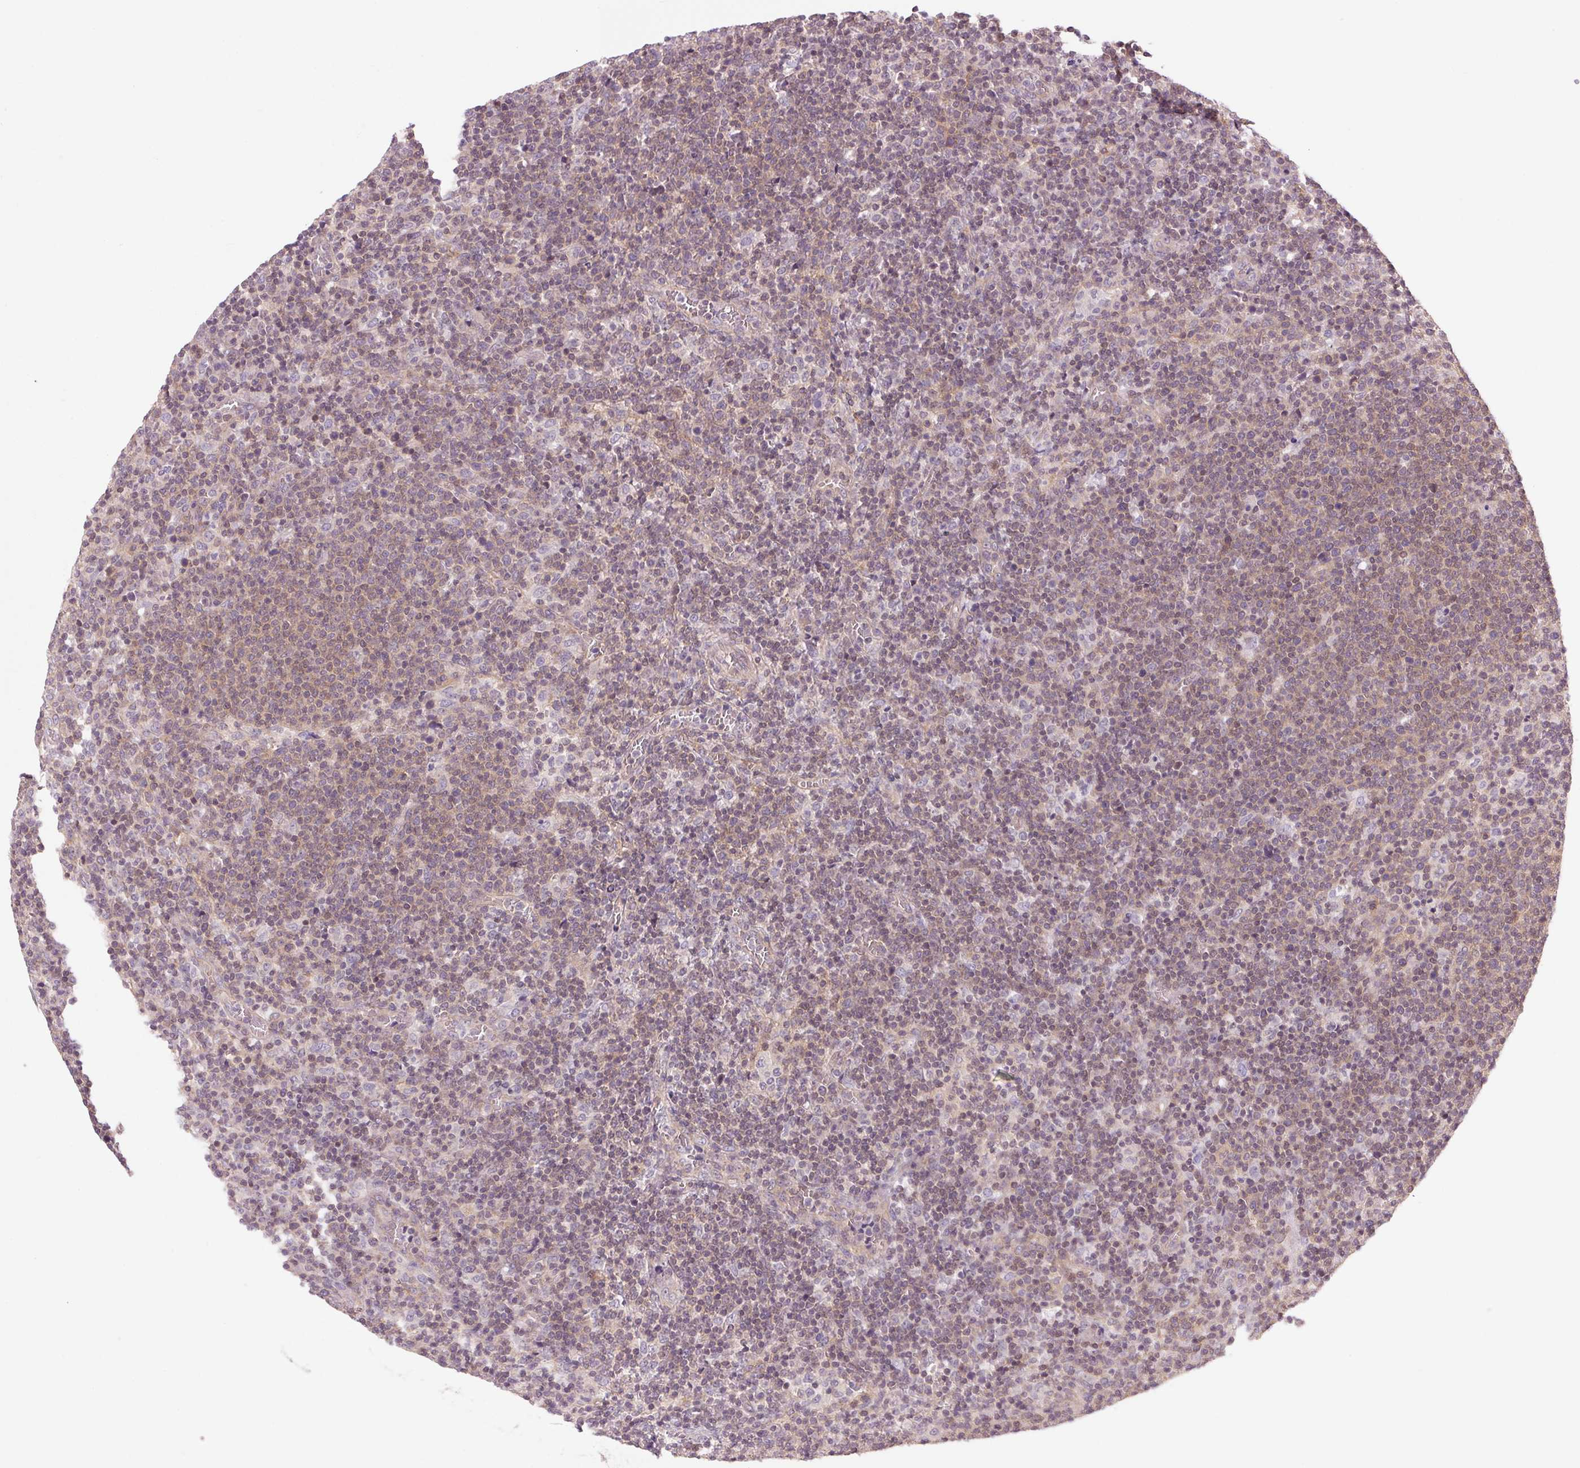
{"staining": {"intensity": "weak", "quantity": "25%-75%", "location": "cytoplasmic/membranous,nuclear"}, "tissue": "lymphoma", "cell_type": "Tumor cells", "image_type": "cancer", "snomed": [{"axis": "morphology", "description": "Malignant lymphoma, non-Hodgkin's type, High grade"}, {"axis": "topography", "description": "Lymph node"}], "caption": "DAB immunohistochemical staining of human malignant lymphoma, non-Hodgkin's type (high-grade) shows weak cytoplasmic/membranous and nuclear protein staining in approximately 25%-75% of tumor cells. (DAB (3,3'-diaminobenzidine) IHC with brightfield microscopy, high magnification).", "gene": "SH3RF2", "patient": {"sex": "male", "age": 61}}